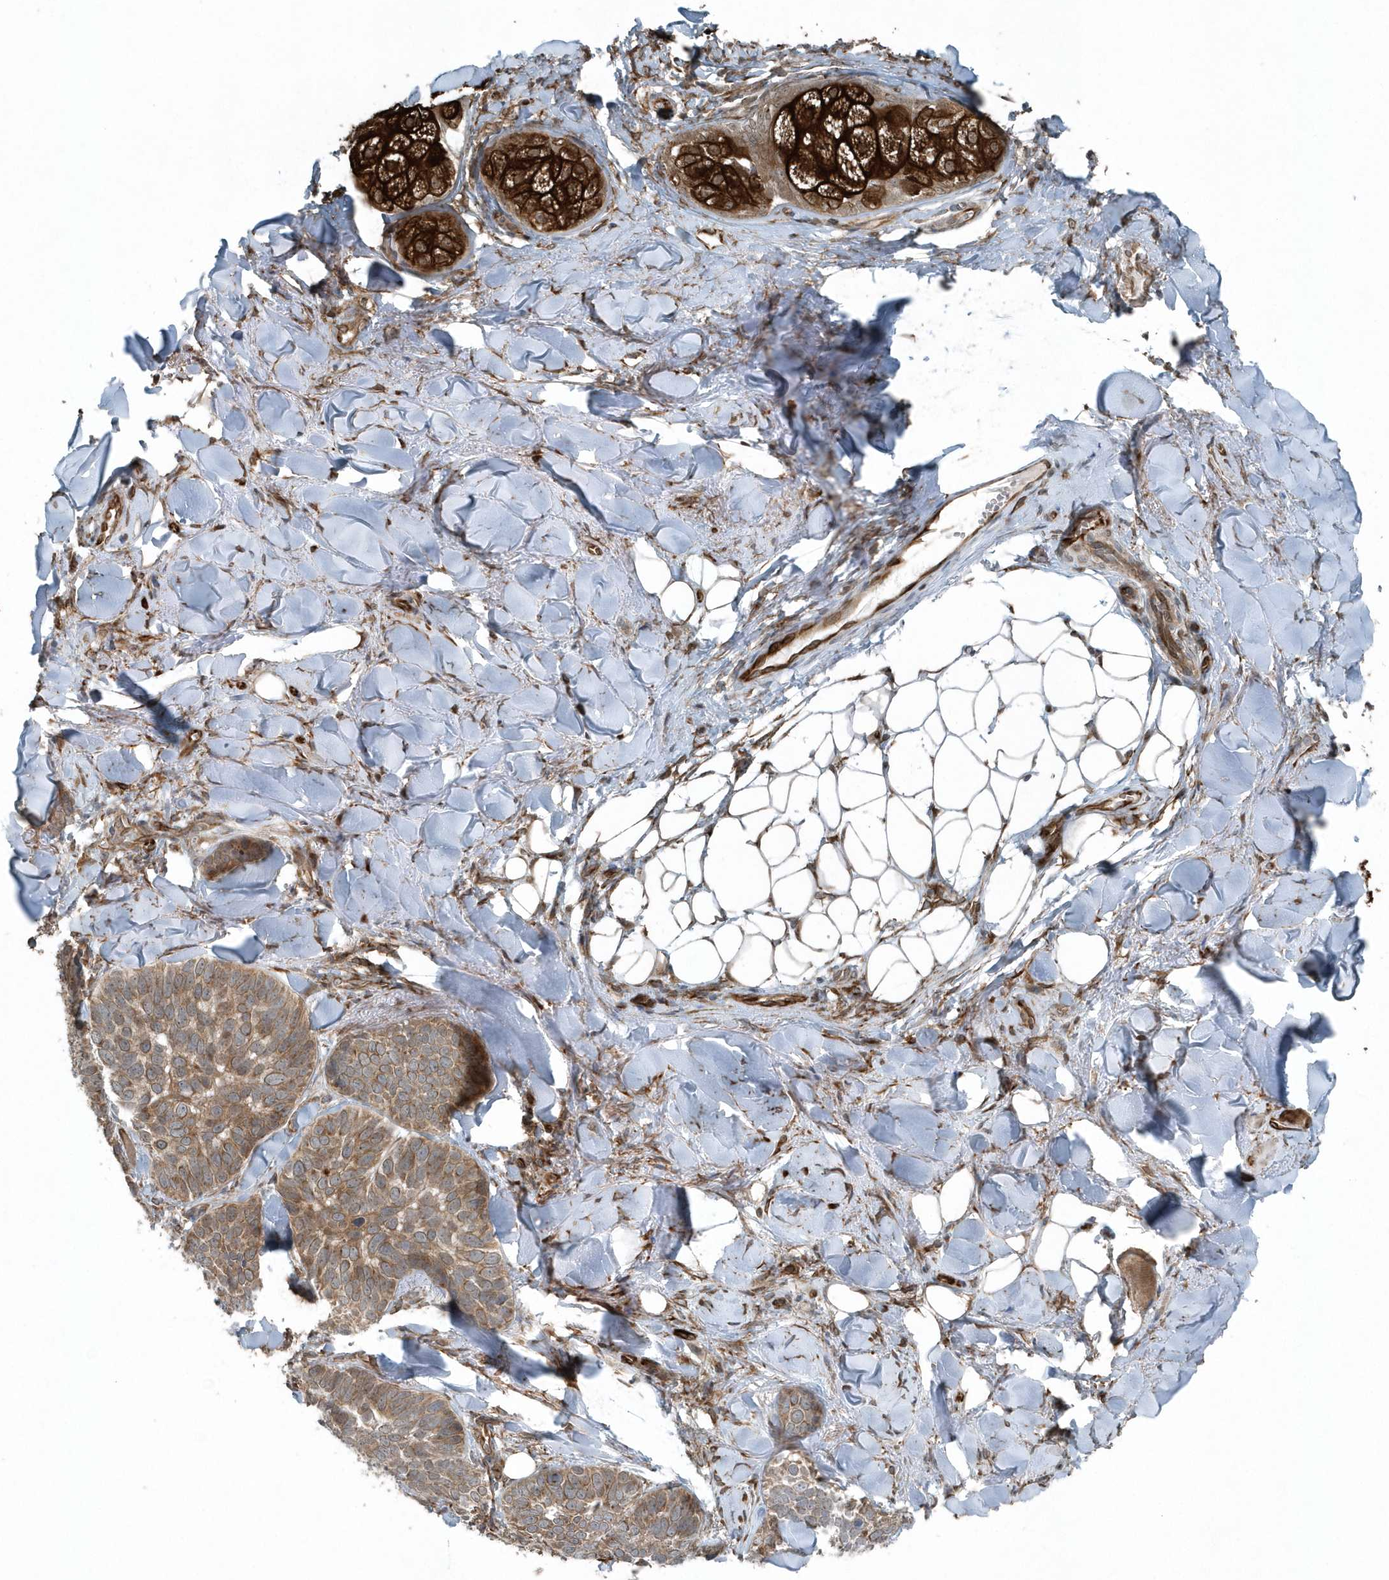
{"staining": {"intensity": "moderate", "quantity": ">75%", "location": "cytoplasmic/membranous"}, "tissue": "skin cancer", "cell_type": "Tumor cells", "image_type": "cancer", "snomed": [{"axis": "morphology", "description": "Basal cell carcinoma"}, {"axis": "topography", "description": "Skin"}], "caption": "Moderate cytoplasmic/membranous staining for a protein is seen in approximately >75% of tumor cells of skin basal cell carcinoma using immunohistochemistry.", "gene": "GCC2", "patient": {"sex": "male", "age": 62}}